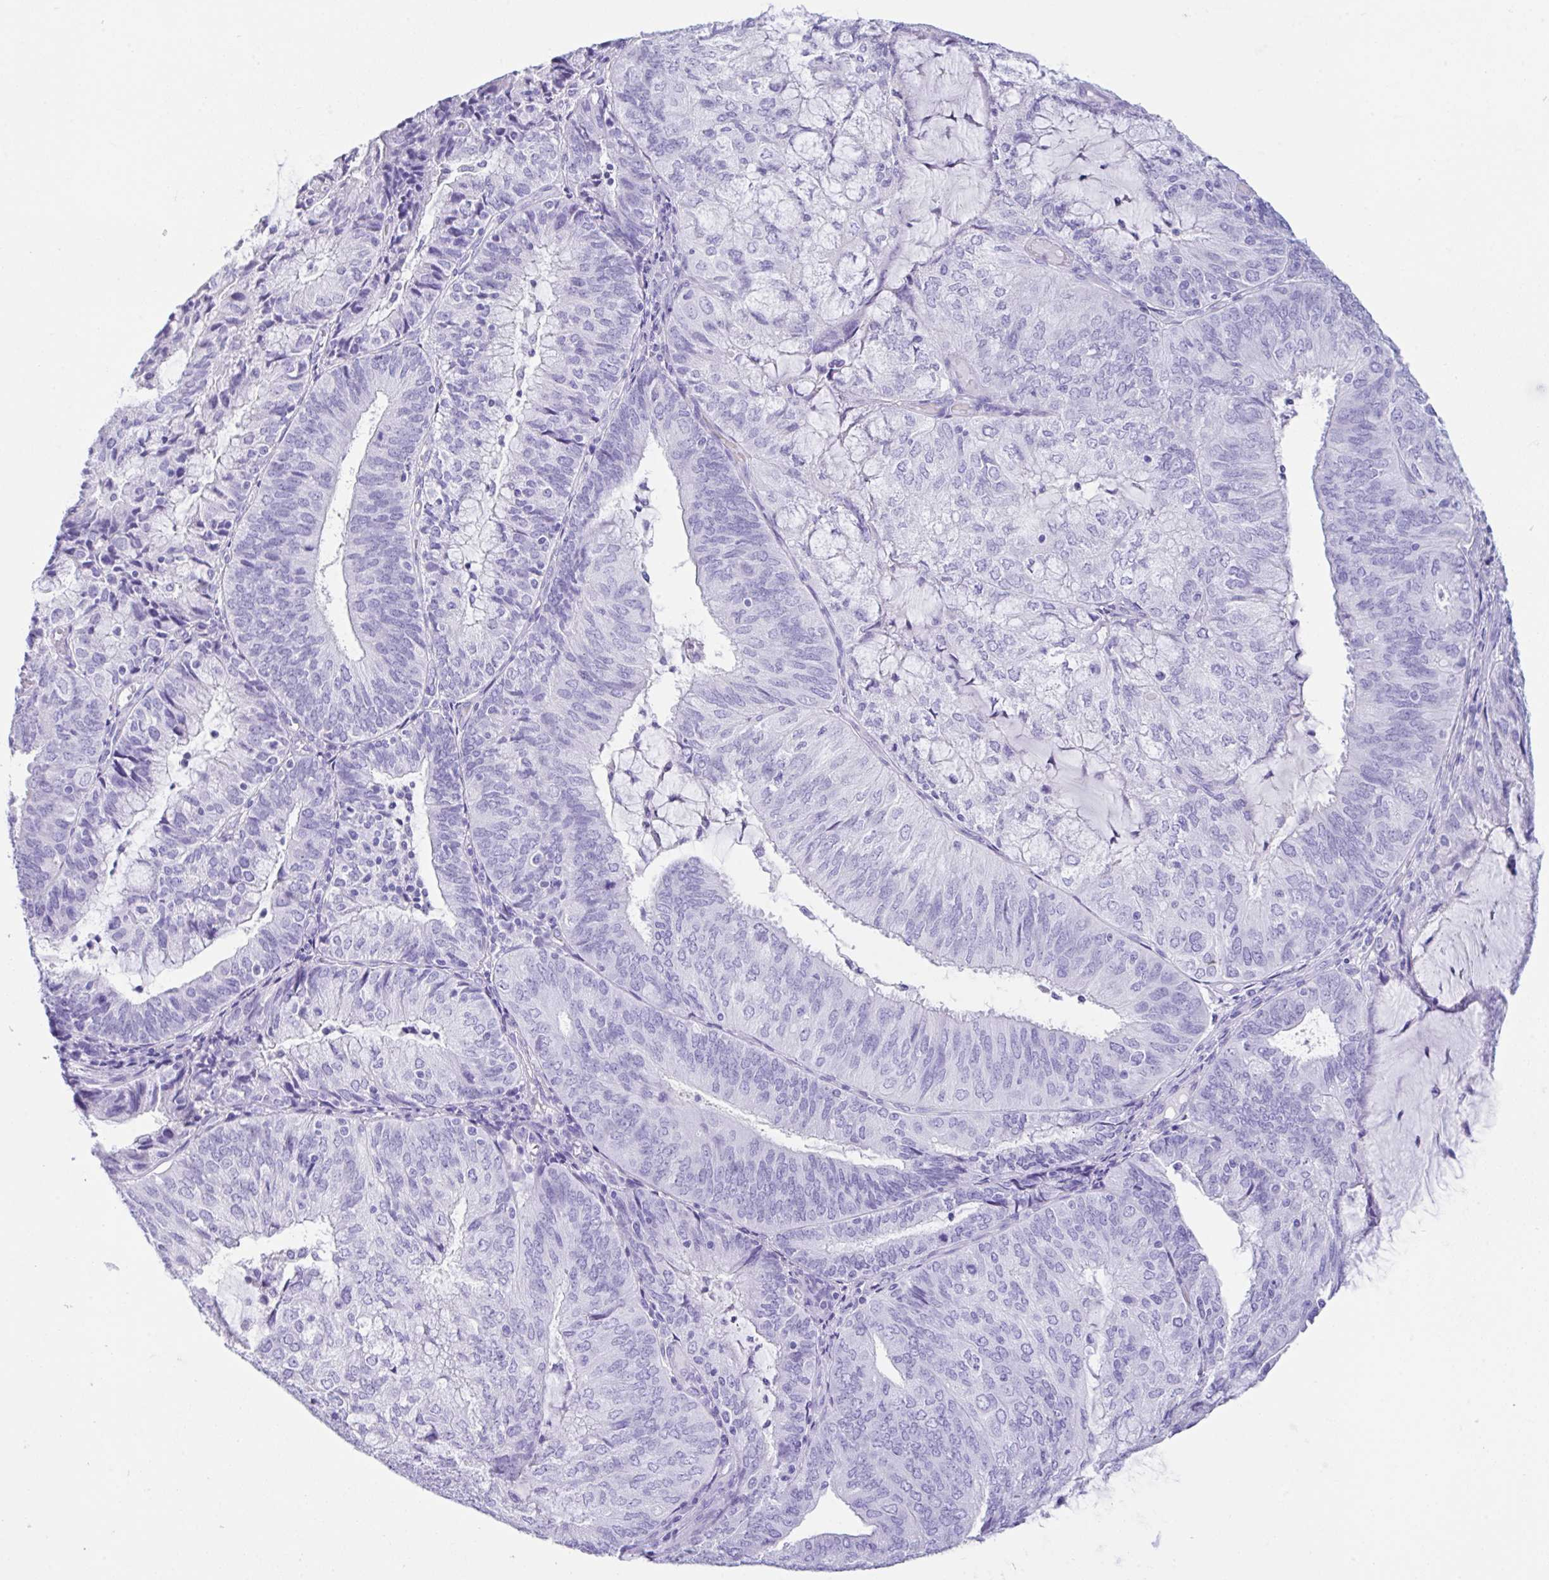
{"staining": {"intensity": "negative", "quantity": "none", "location": "none"}, "tissue": "endometrial cancer", "cell_type": "Tumor cells", "image_type": "cancer", "snomed": [{"axis": "morphology", "description": "Adenocarcinoma, NOS"}, {"axis": "topography", "description": "Endometrium"}], "caption": "Tumor cells are negative for protein expression in human endometrial cancer (adenocarcinoma).", "gene": "CPA1", "patient": {"sex": "female", "age": 81}}